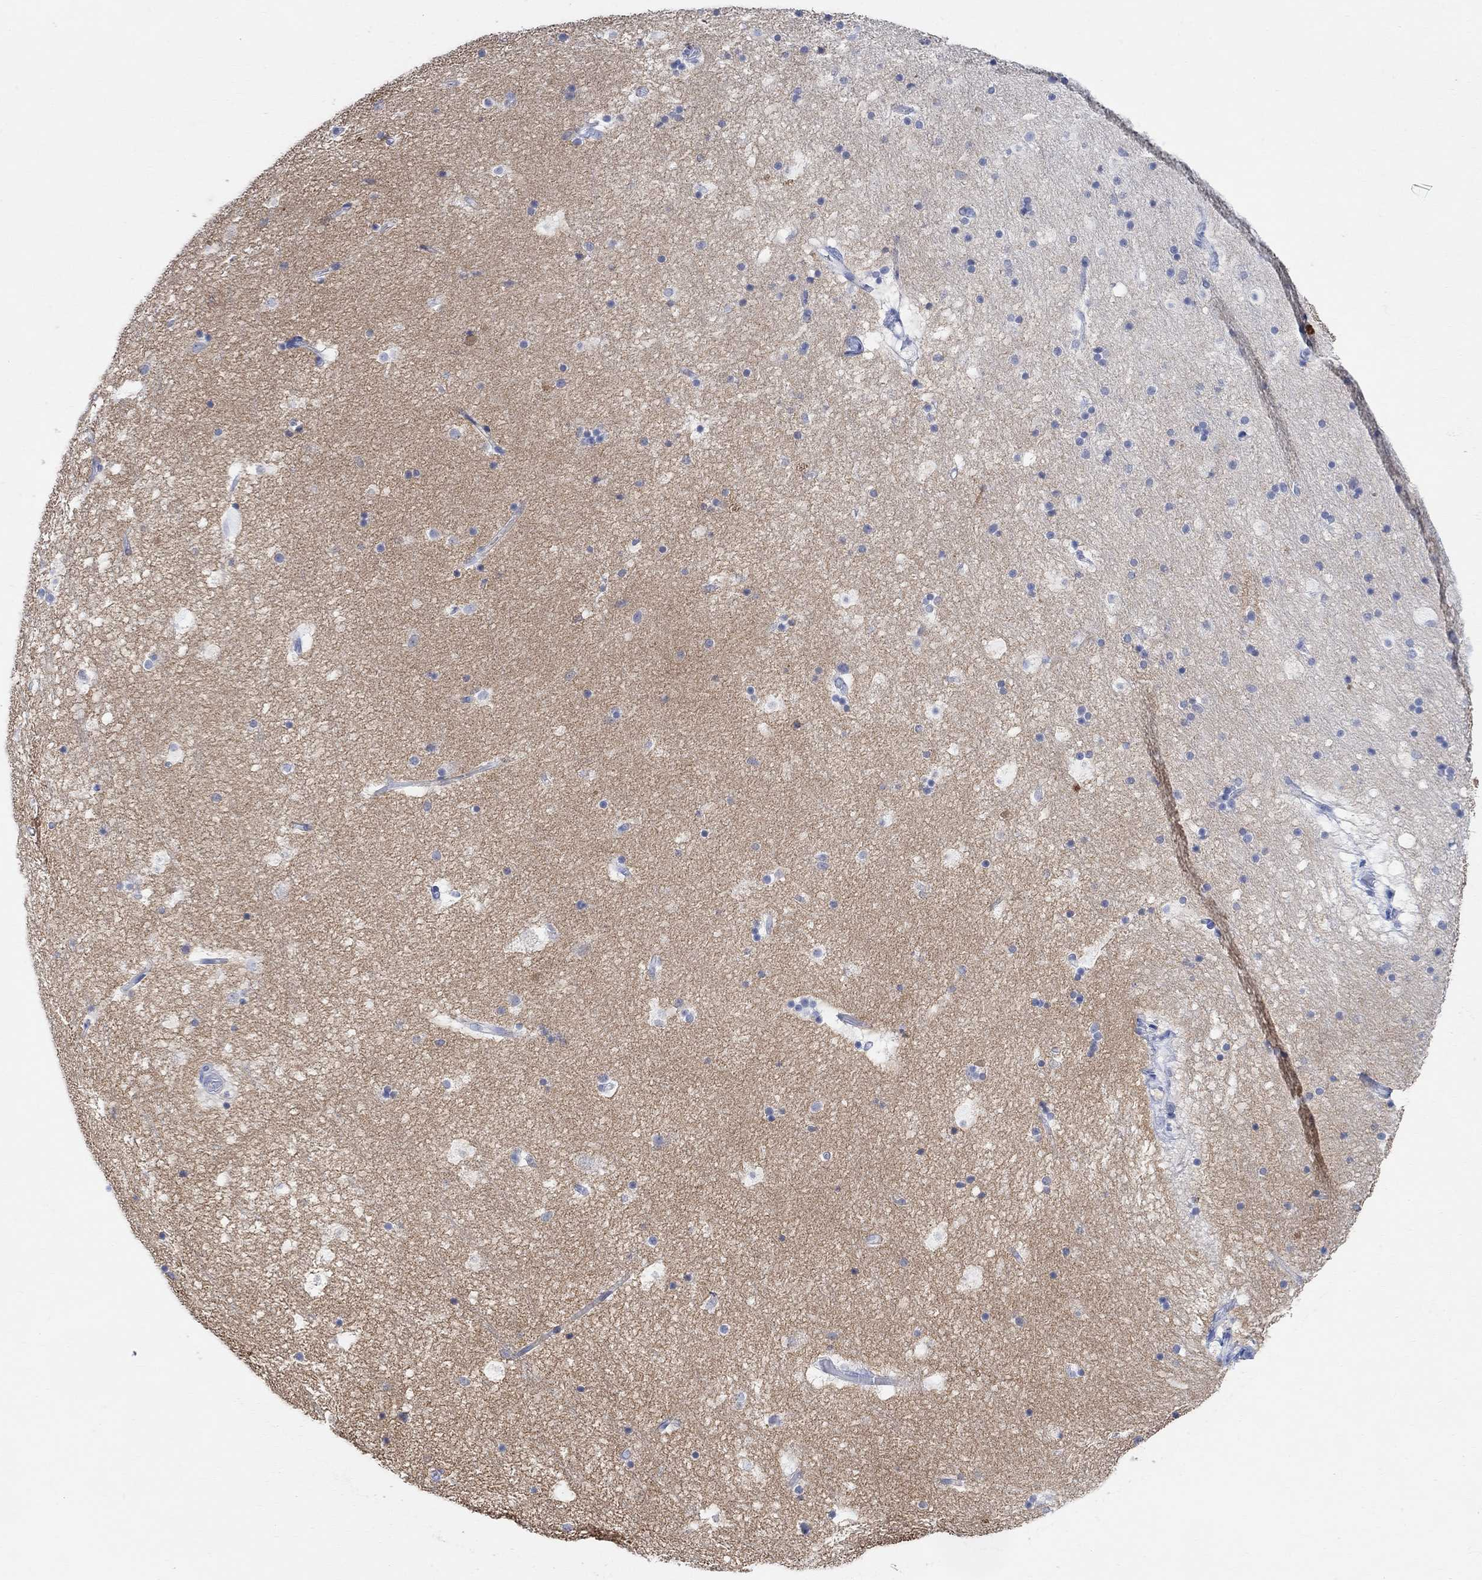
{"staining": {"intensity": "negative", "quantity": "none", "location": "none"}, "tissue": "hippocampus", "cell_type": "Glial cells", "image_type": "normal", "snomed": [{"axis": "morphology", "description": "Normal tissue, NOS"}, {"axis": "topography", "description": "Hippocampus"}], "caption": "Immunohistochemical staining of unremarkable hippocampus shows no significant staining in glial cells.", "gene": "SYT12", "patient": {"sex": "male", "age": 51}}